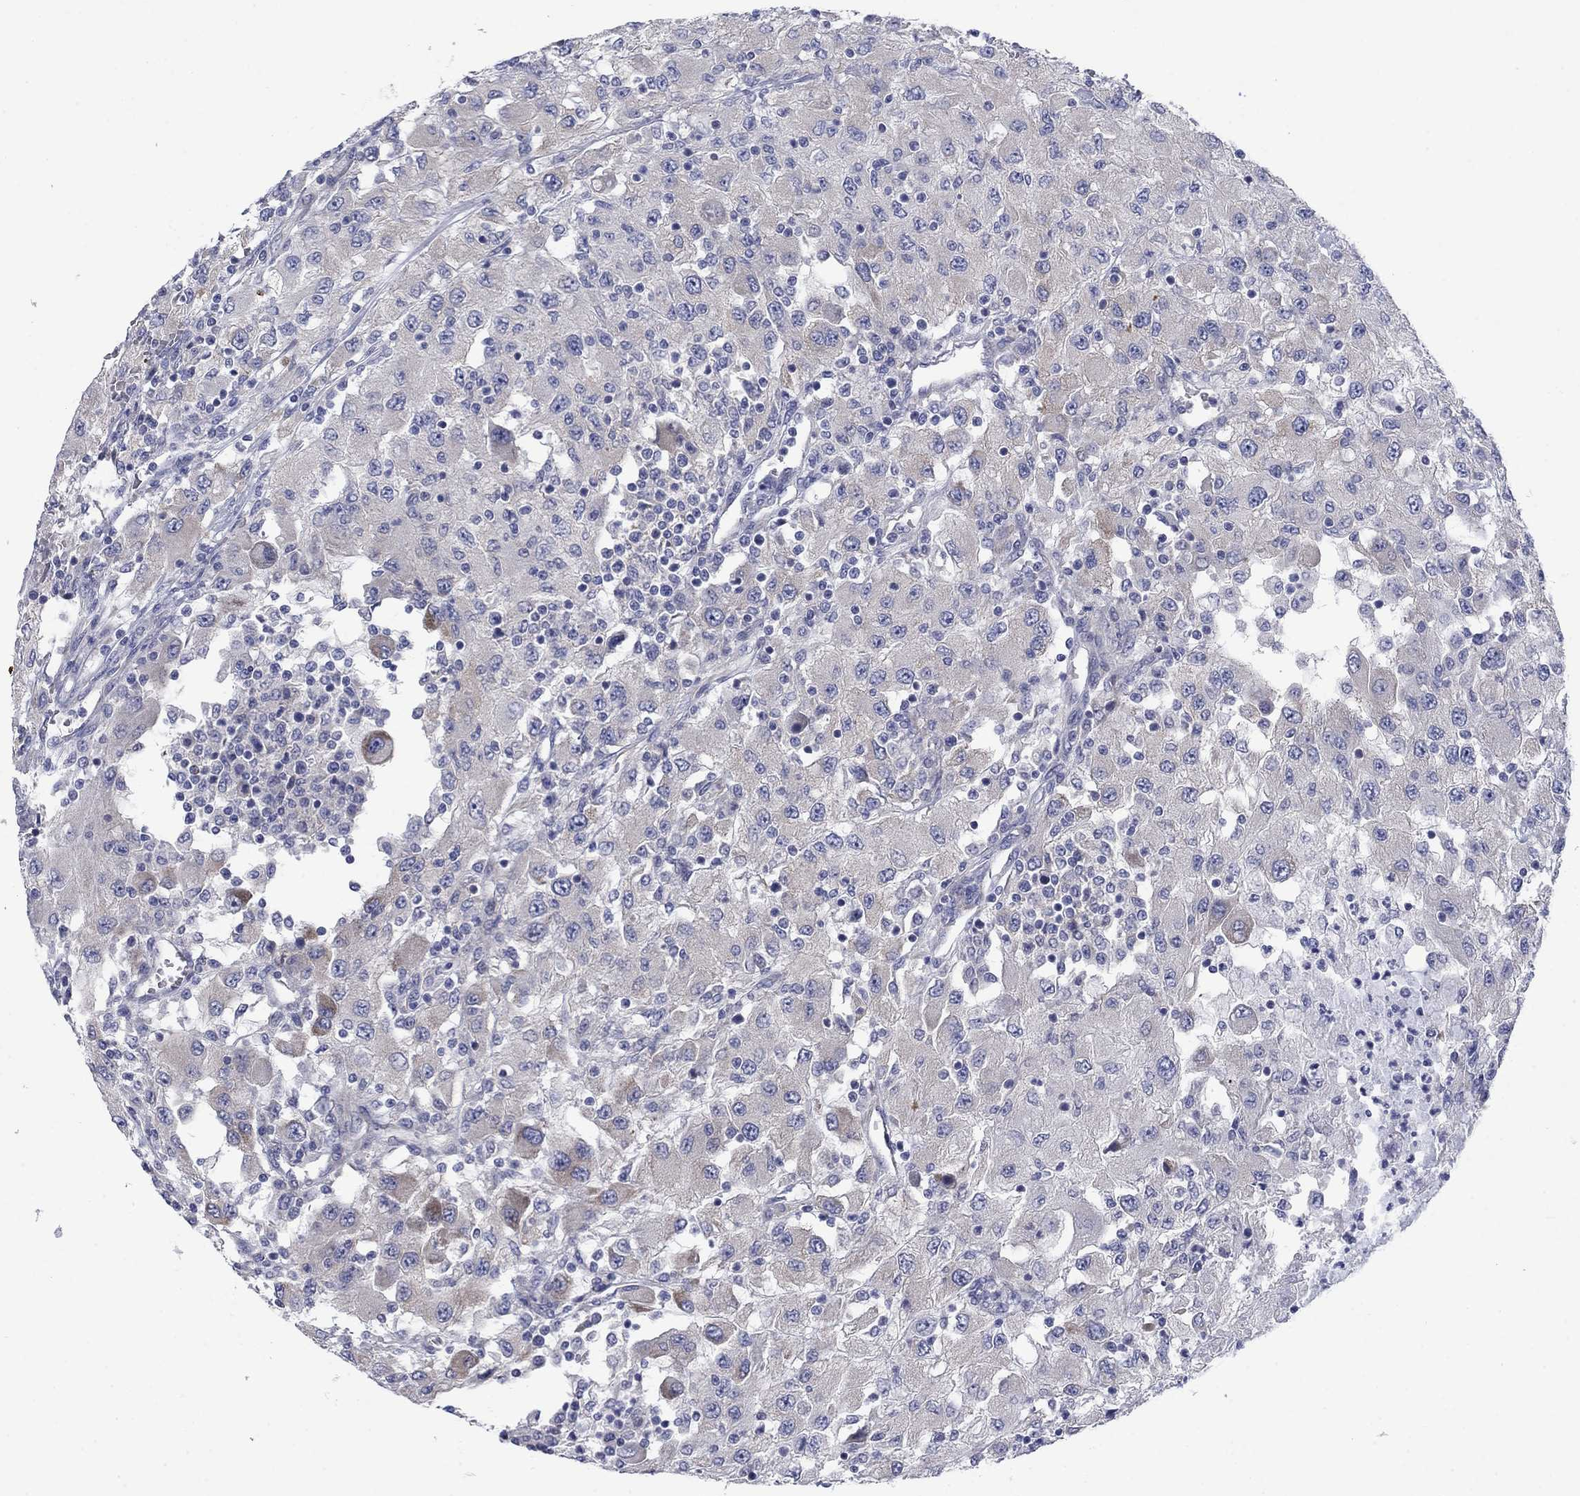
{"staining": {"intensity": "moderate", "quantity": "<25%", "location": "cytoplasmic/membranous"}, "tissue": "renal cancer", "cell_type": "Tumor cells", "image_type": "cancer", "snomed": [{"axis": "morphology", "description": "Adenocarcinoma, NOS"}, {"axis": "topography", "description": "Kidney"}], "caption": "Renal adenocarcinoma stained for a protein (brown) reveals moderate cytoplasmic/membranous positive expression in about <25% of tumor cells.", "gene": "FXR1", "patient": {"sex": "female", "age": 67}}